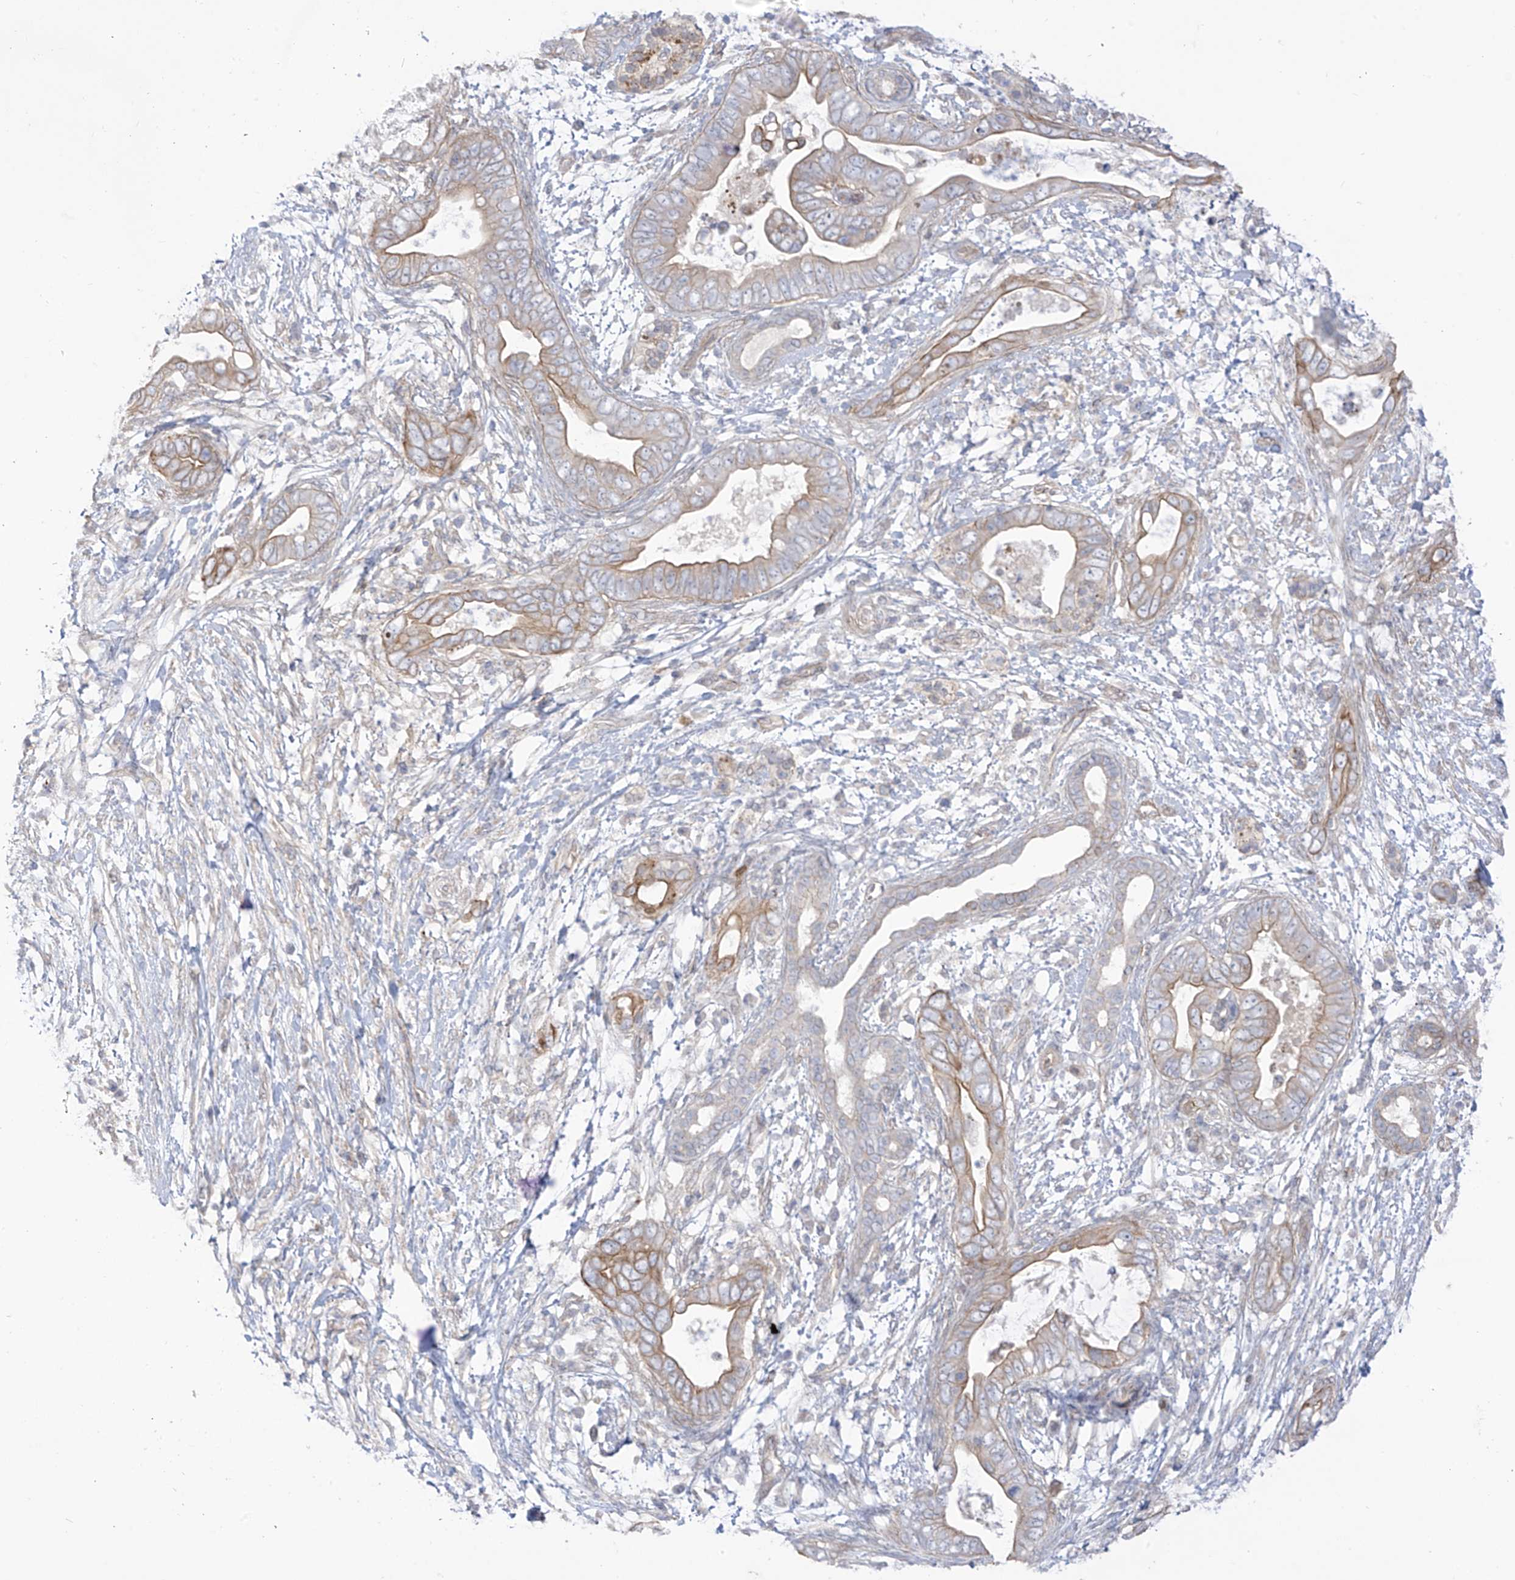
{"staining": {"intensity": "moderate", "quantity": "<25%", "location": "cytoplasmic/membranous"}, "tissue": "pancreatic cancer", "cell_type": "Tumor cells", "image_type": "cancer", "snomed": [{"axis": "morphology", "description": "Adenocarcinoma, NOS"}, {"axis": "topography", "description": "Pancreas"}], "caption": "High-magnification brightfield microscopy of pancreatic cancer stained with DAB (3,3'-diaminobenzidine) (brown) and counterstained with hematoxylin (blue). tumor cells exhibit moderate cytoplasmic/membranous expression is identified in about<25% of cells.", "gene": "EIPR1", "patient": {"sex": "male", "age": 75}}